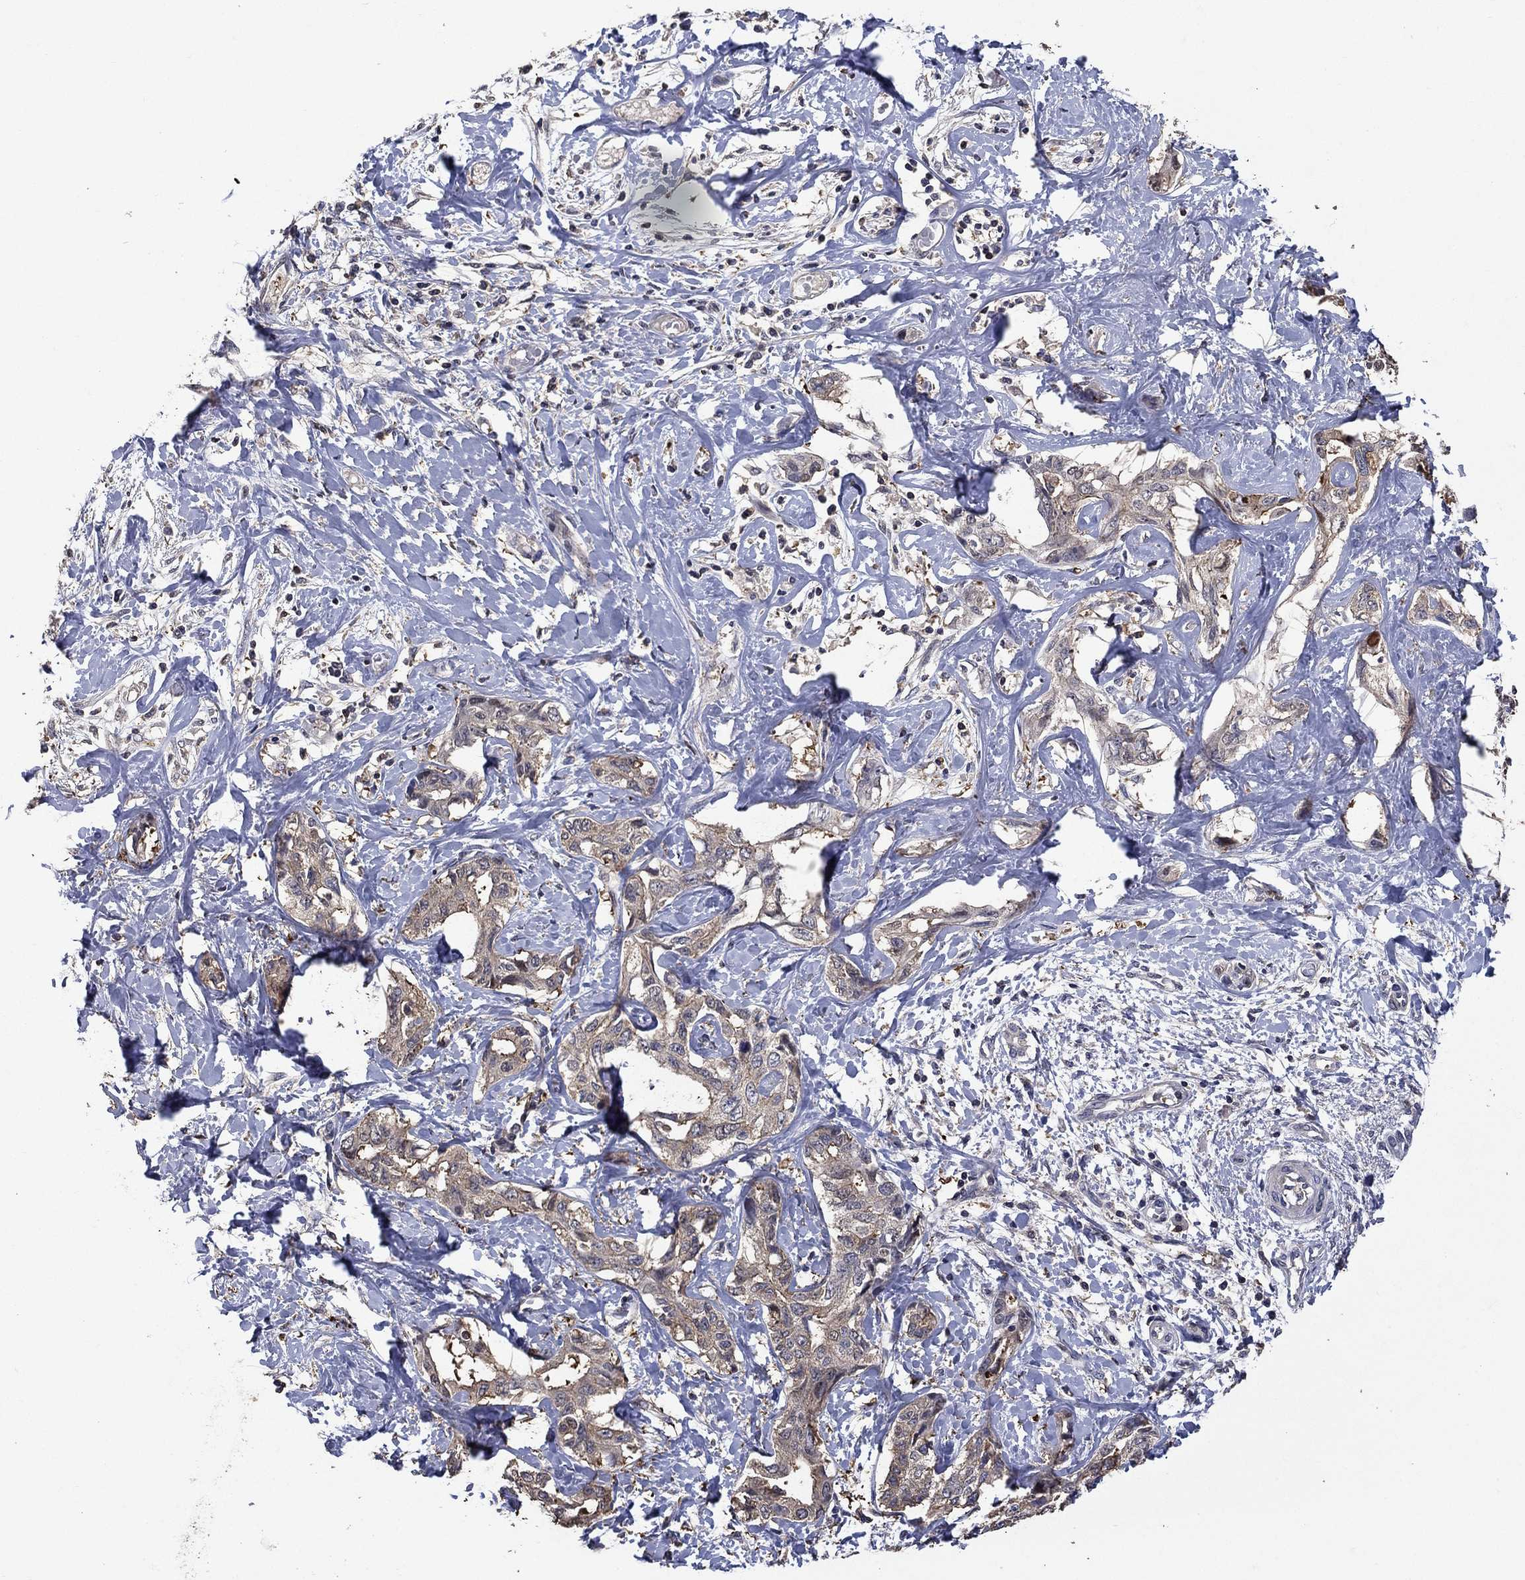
{"staining": {"intensity": "moderate", "quantity": "25%-75%", "location": "cytoplasmic/membranous"}, "tissue": "liver cancer", "cell_type": "Tumor cells", "image_type": "cancer", "snomed": [{"axis": "morphology", "description": "Cholangiocarcinoma"}, {"axis": "topography", "description": "Liver"}], "caption": "Immunohistochemical staining of liver cancer demonstrates medium levels of moderate cytoplasmic/membranous protein expression in about 25%-75% of tumor cells.", "gene": "DVL1", "patient": {"sex": "male", "age": 59}}